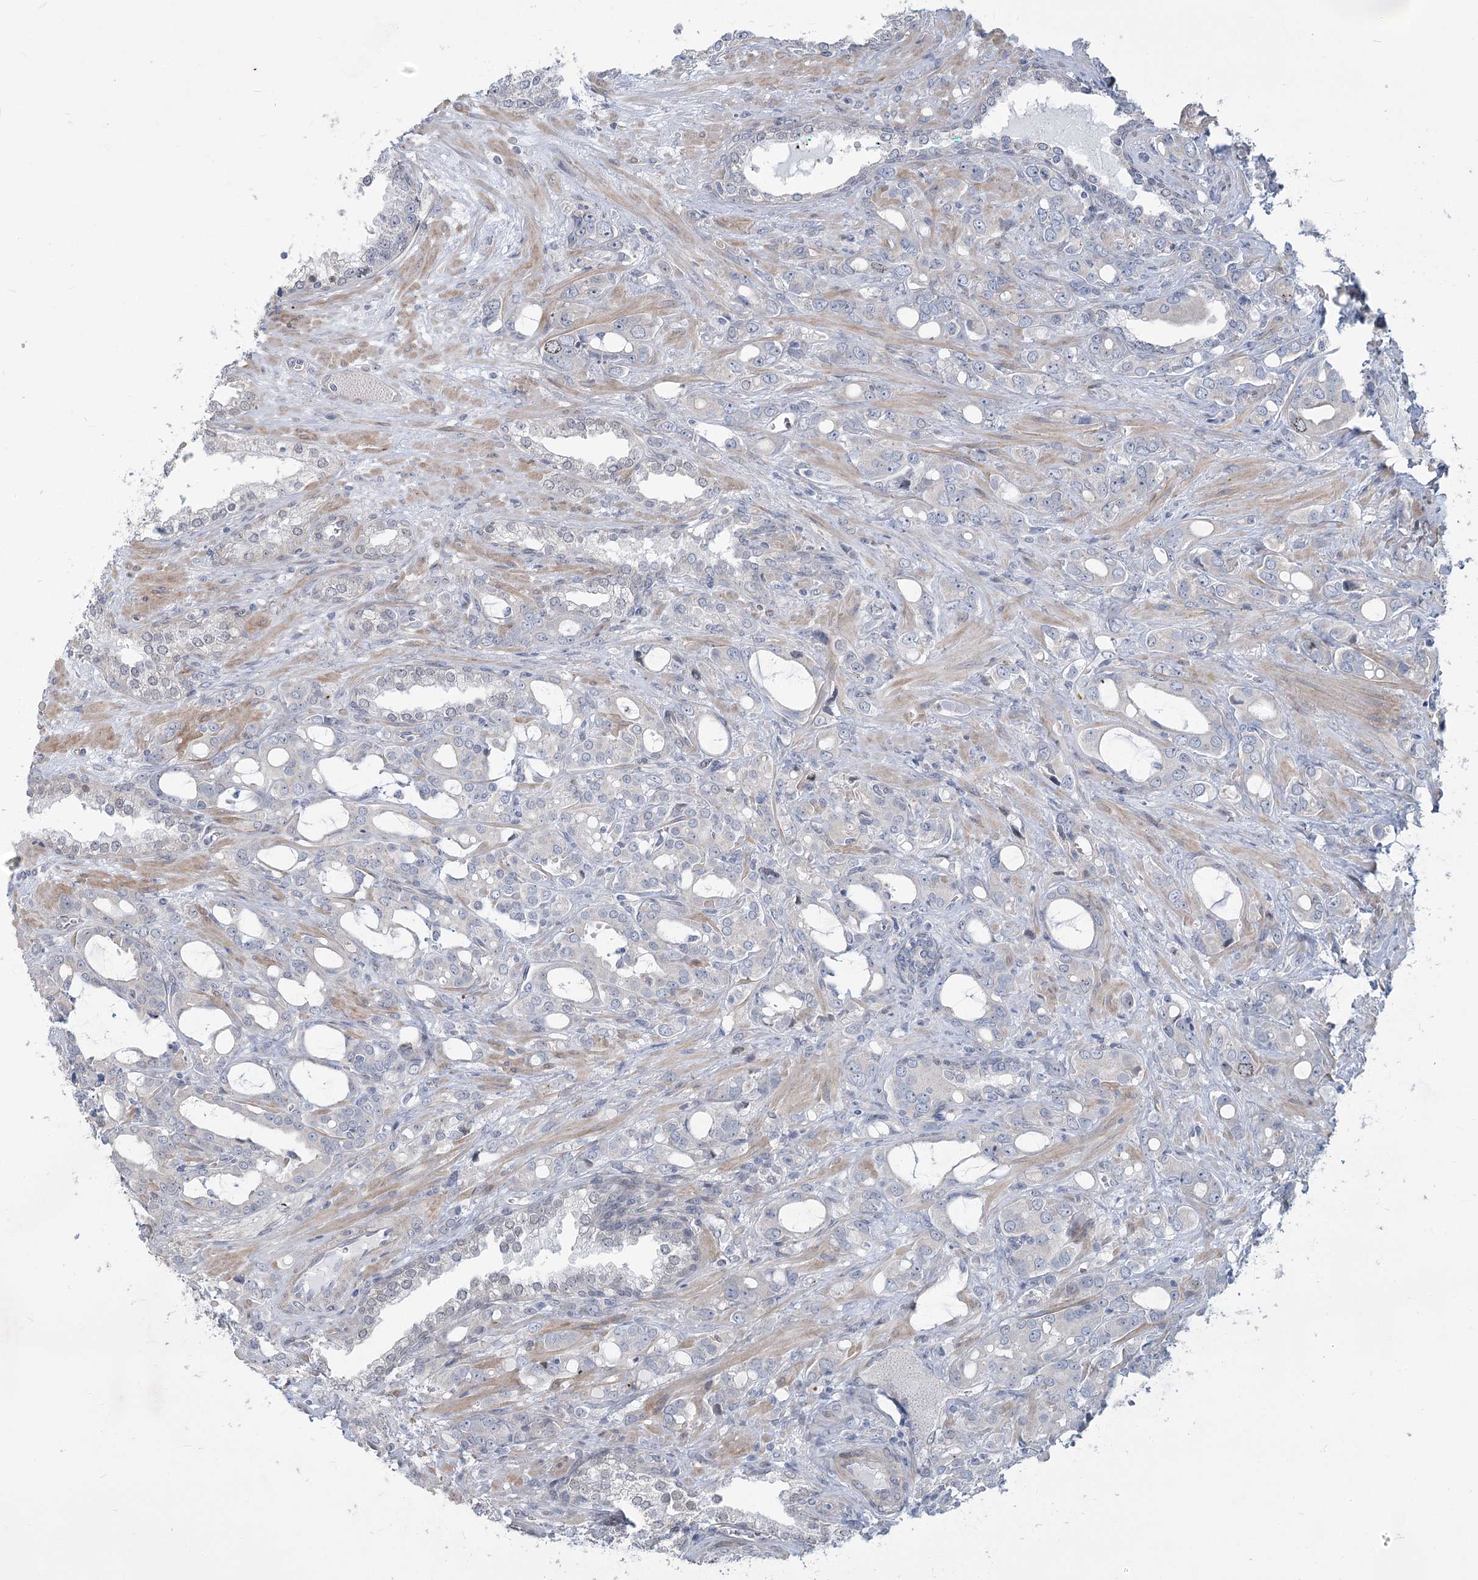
{"staining": {"intensity": "negative", "quantity": "none", "location": "none"}, "tissue": "prostate cancer", "cell_type": "Tumor cells", "image_type": "cancer", "snomed": [{"axis": "morphology", "description": "Adenocarcinoma, High grade"}, {"axis": "topography", "description": "Prostate"}], "caption": "High magnification brightfield microscopy of prostate cancer (high-grade adenocarcinoma) stained with DAB (3,3'-diaminobenzidine) (brown) and counterstained with hematoxylin (blue): tumor cells show no significant positivity.", "gene": "ABITRAM", "patient": {"sex": "male", "age": 72}}